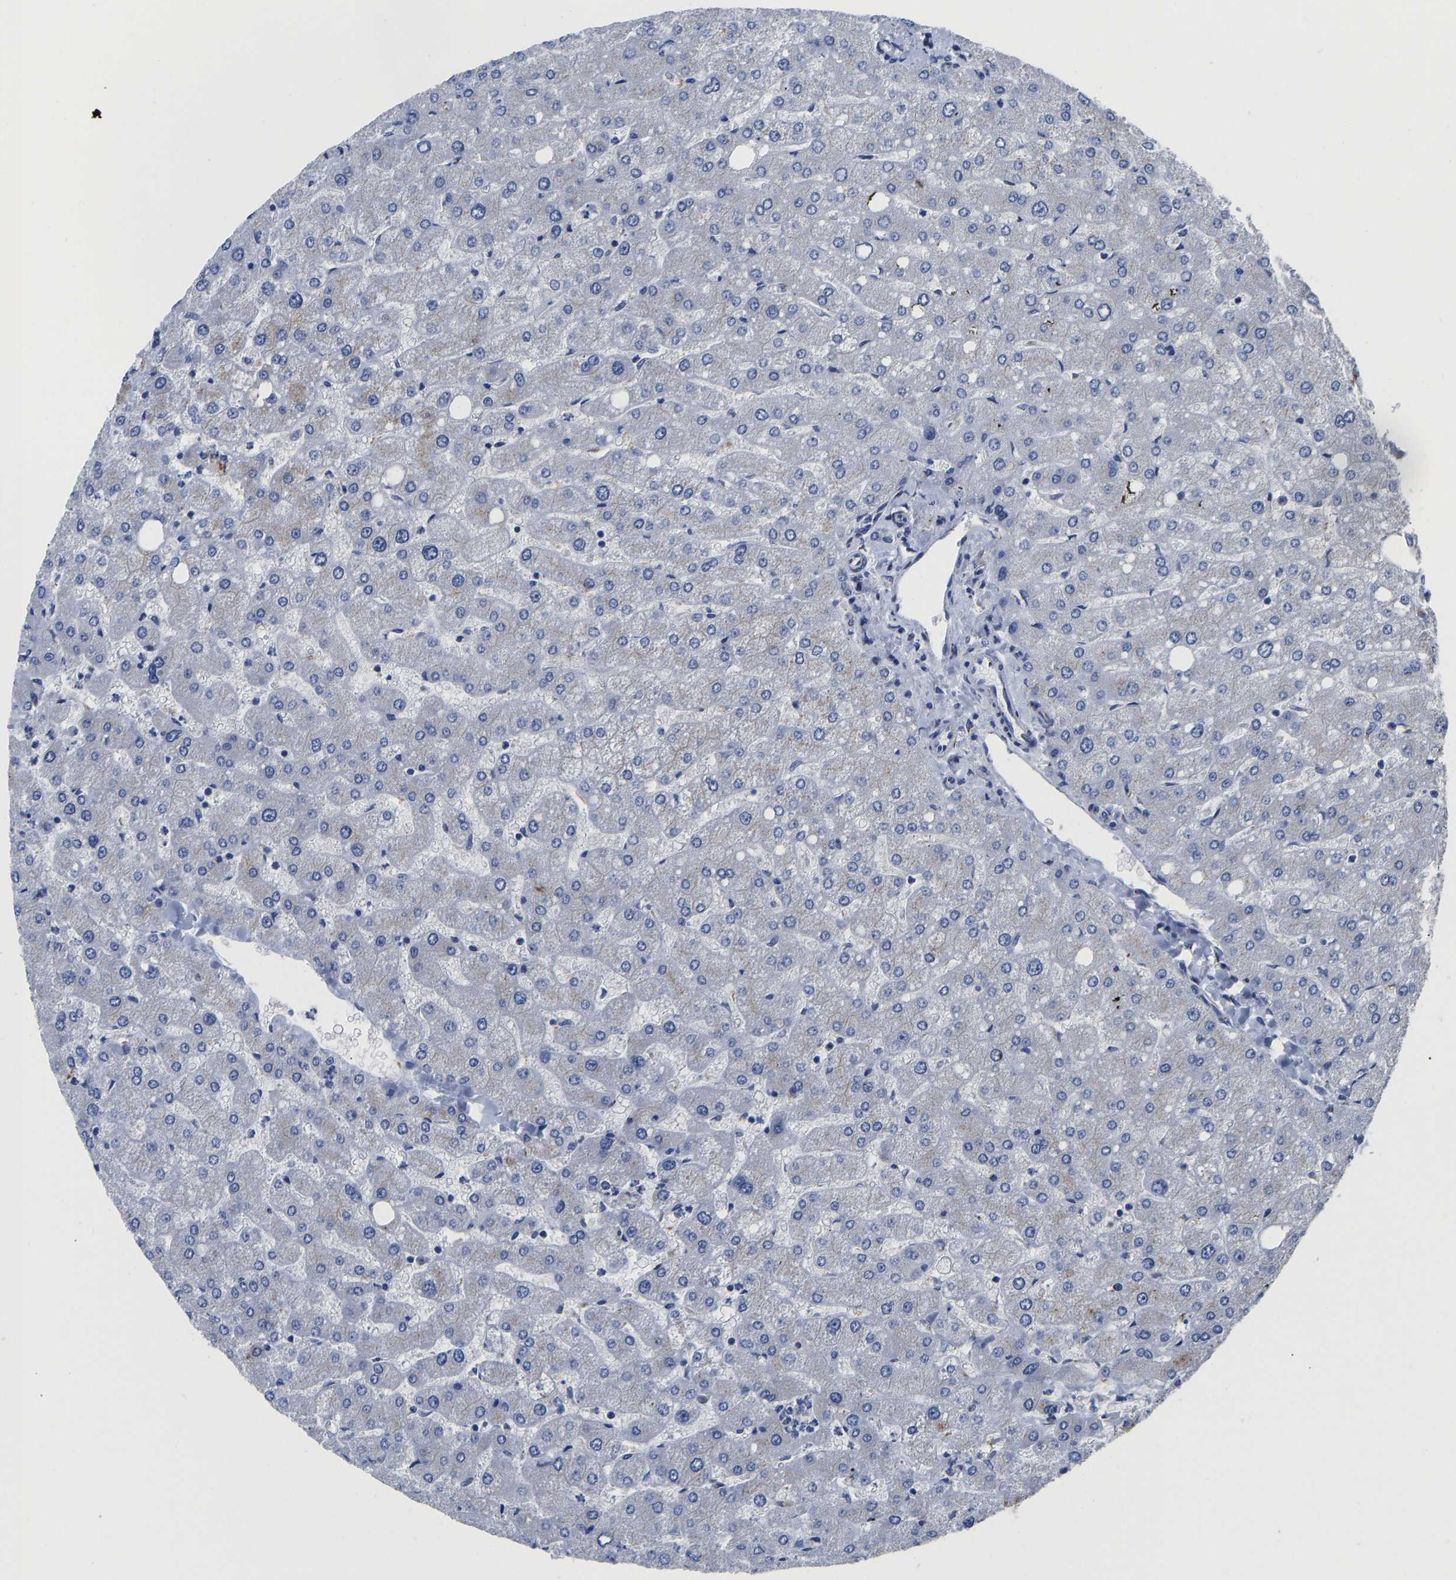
{"staining": {"intensity": "moderate", "quantity": "<25%", "location": "cytoplasmic/membranous"}, "tissue": "liver", "cell_type": "Cholangiocytes", "image_type": "normal", "snomed": [{"axis": "morphology", "description": "Normal tissue, NOS"}, {"axis": "topography", "description": "Liver"}], "caption": "Immunohistochemical staining of normal human liver exhibits low levels of moderate cytoplasmic/membranous staining in about <25% of cholangiocytes.", "gene": "TMEM87A", "patient": {"sex": "male", "age": 55}}